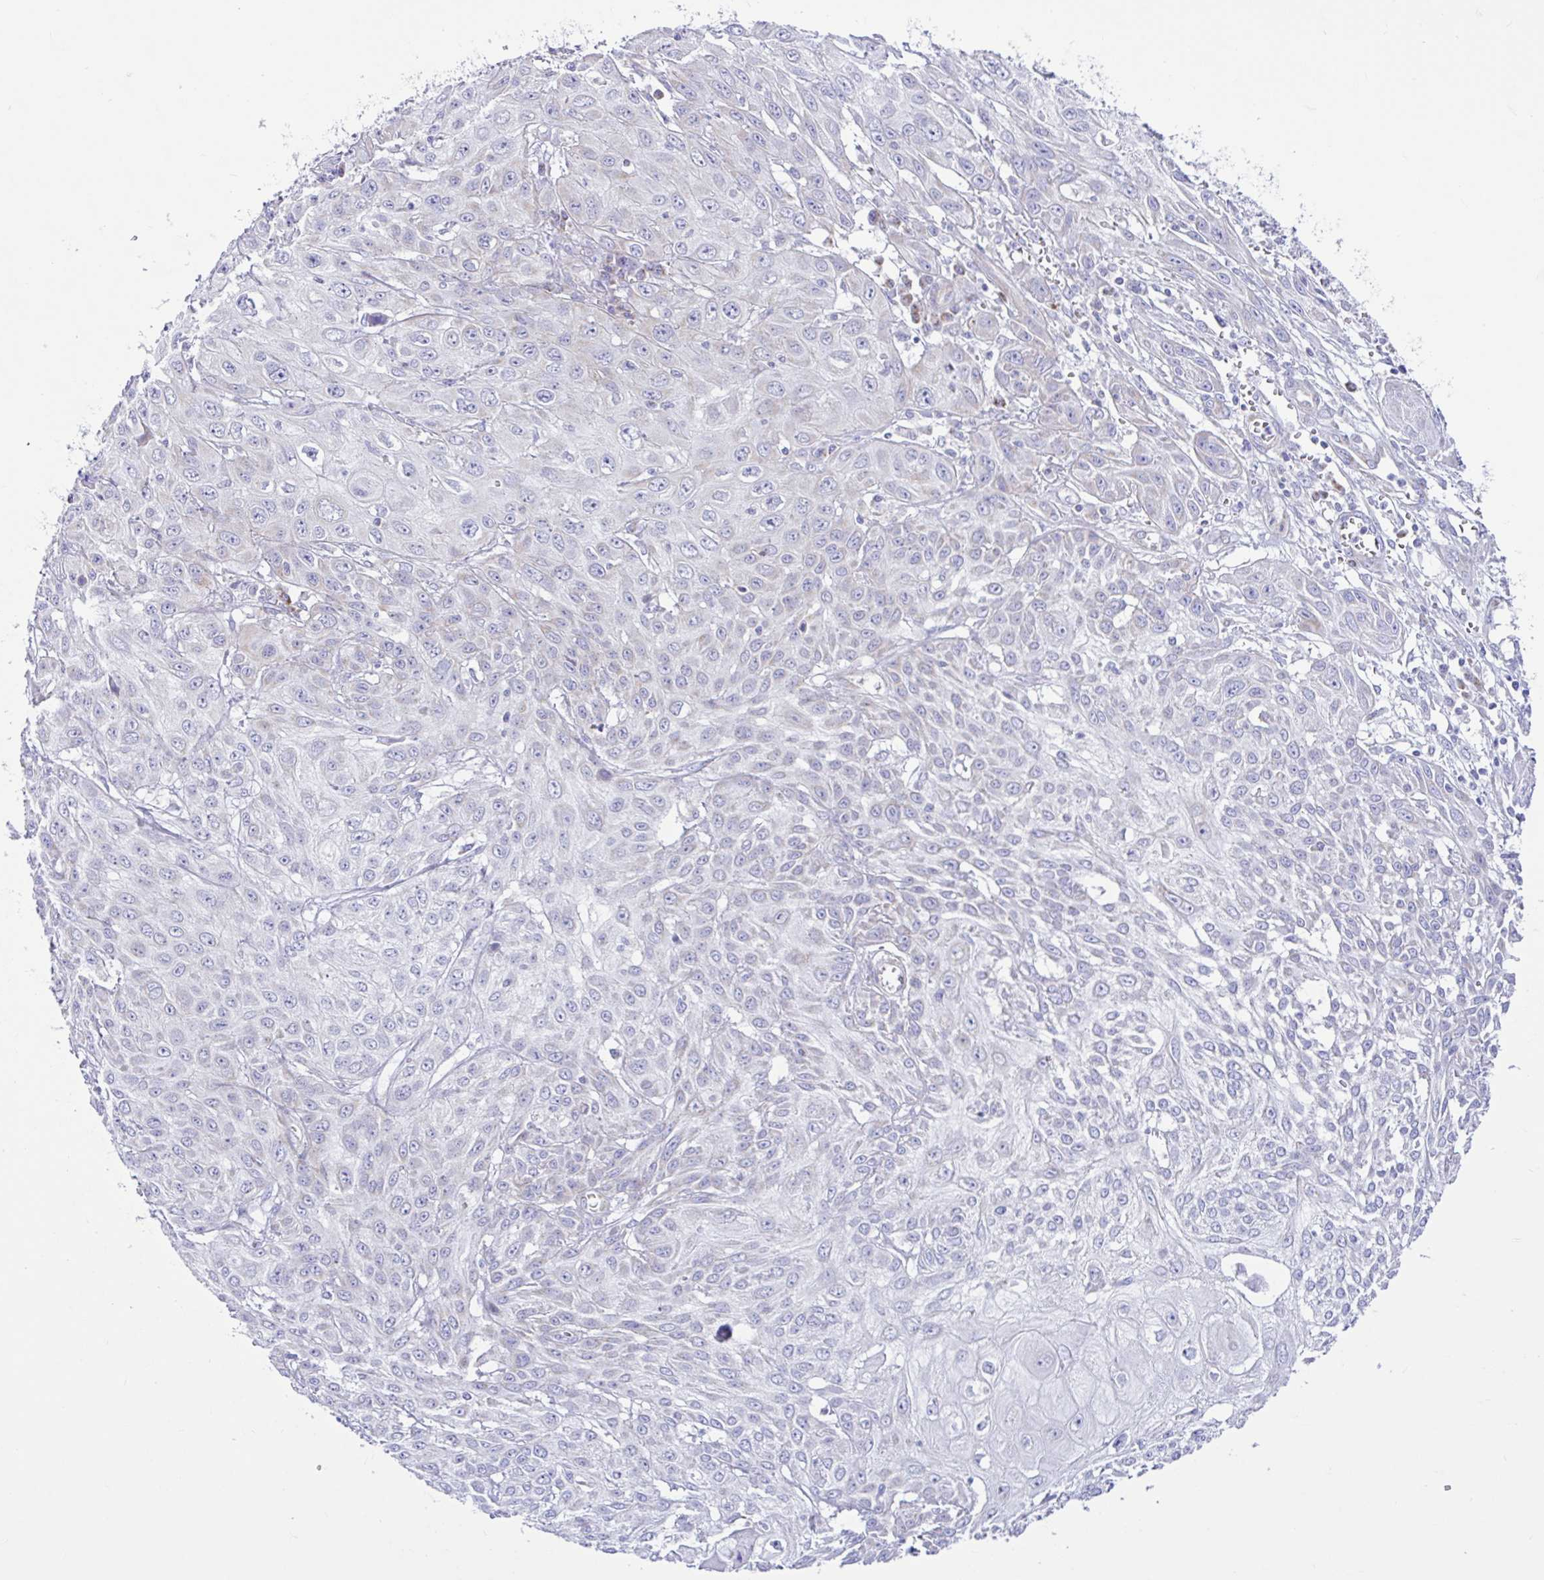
{"staining": {"intensity": "negative", "quantity": "none", "location": "none"}, "tissue": "skin cancer", "cell_type": "Tumor cells", "image_type": "cancer", "snomed": [{"axis": "morphology", "description": "Squamous cell carcinoma, NOS"}, {"axis": "topography", "description": "Skin"}, {"axis": "topography", "description": "Vulva"}], "caption": "There is no significant positivity in tumor cells of skin cancer.", "gene": "NDUFS2", "patient": {"sex": "female", "age": 71}}